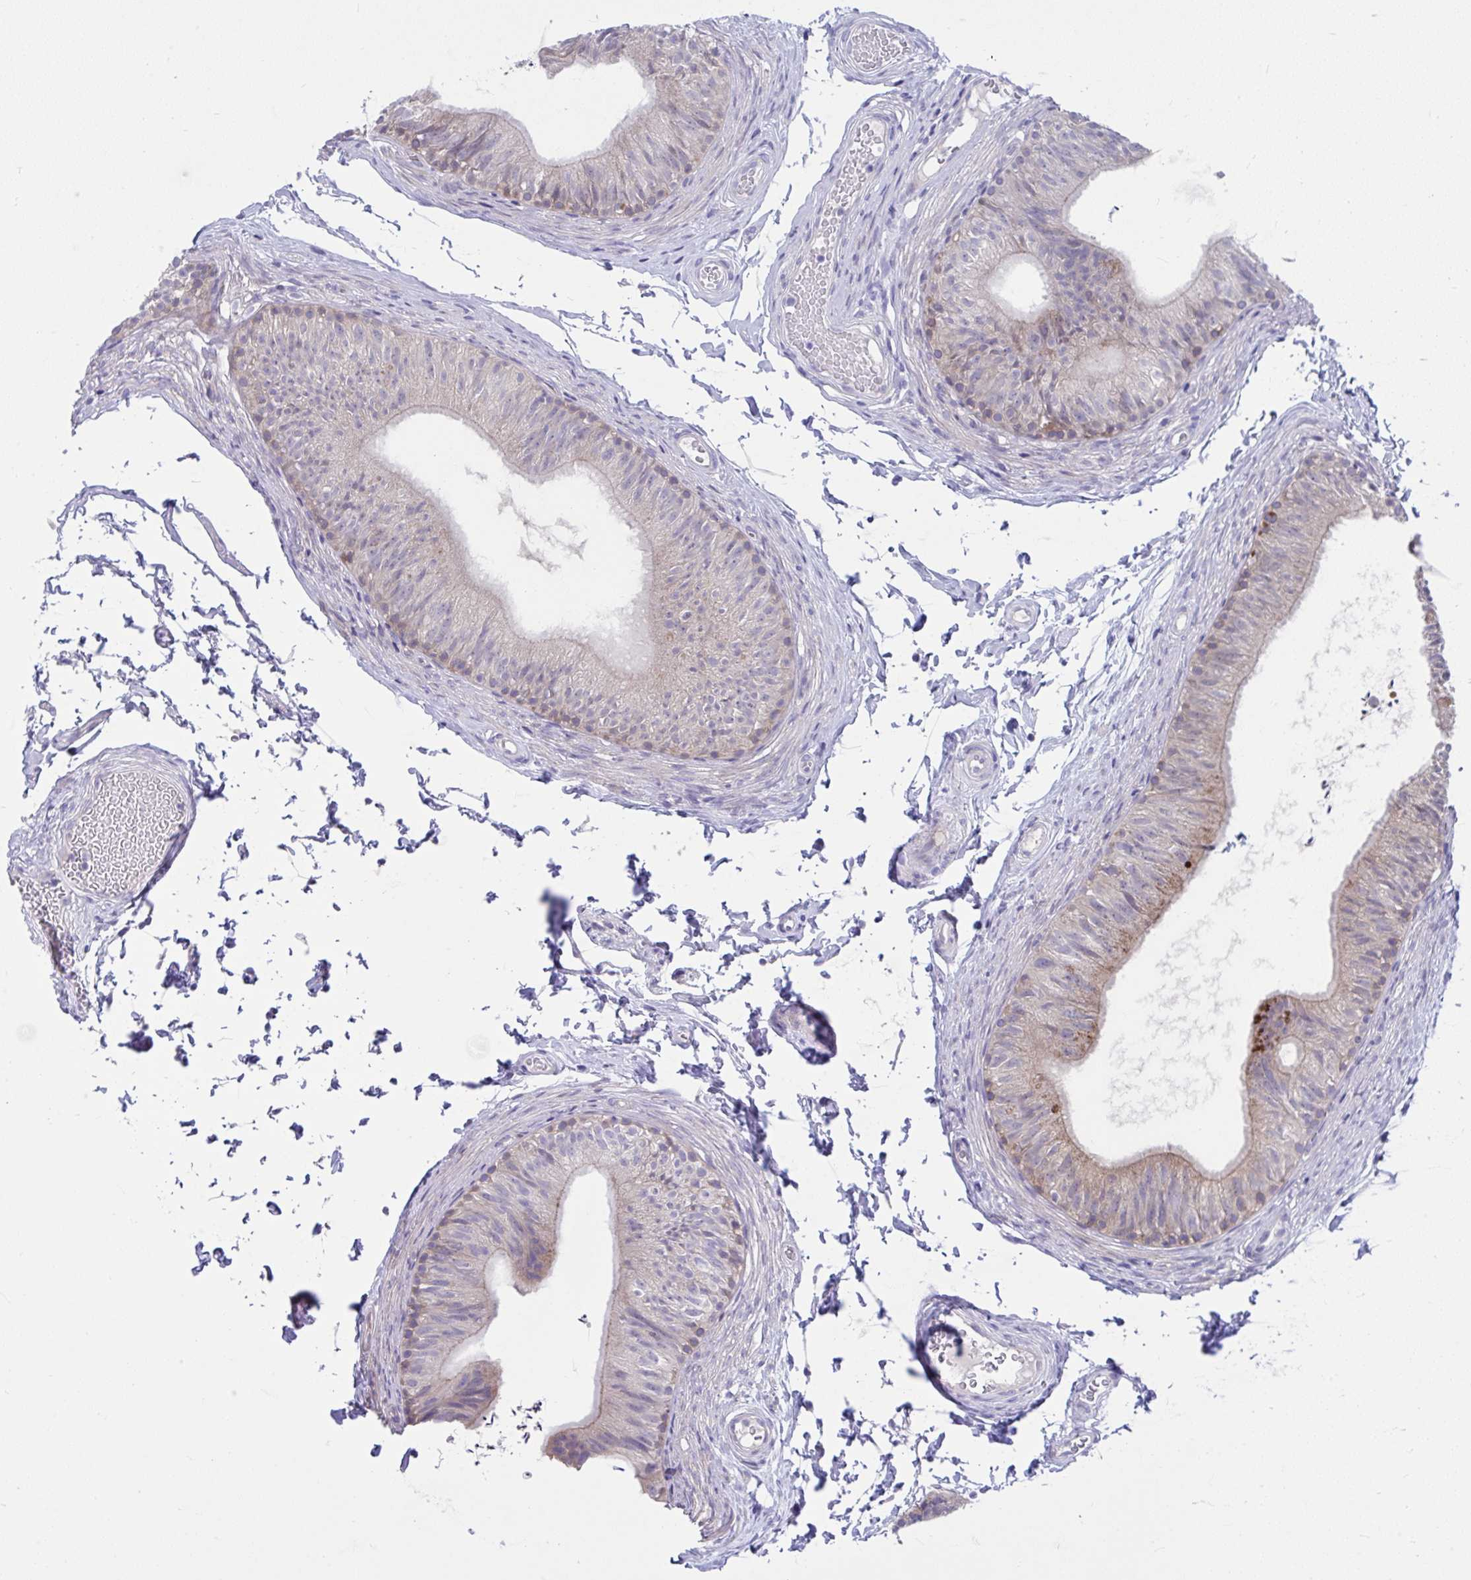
{"staining": {"intensity": "weak", "quantity": "25%-75%", "location": "cytoplasmic/membranous"}, "tissue": "epididymis", "cell_type": "Glandular cells", "image_type": "normal", "snomed": [{"axis": "morphology", "description": "Normal tissue, NOS"}, {"axis": "topography", "description": "Epididymis, spermatic cord, NOS"}, {"axis": "topography", "description": "Epididymis"}, {"axis": "topography", "description": "Peripheral nerve tissue"}], "caption": "This is a photomicrograph of immunohistochemistry staining of benign epididymis, which shows weak positivity in the cytoplasmic/membranous of glandular cells.", "gene": "PCDHB7", "patient": {"sex": "male", "age": 29}}